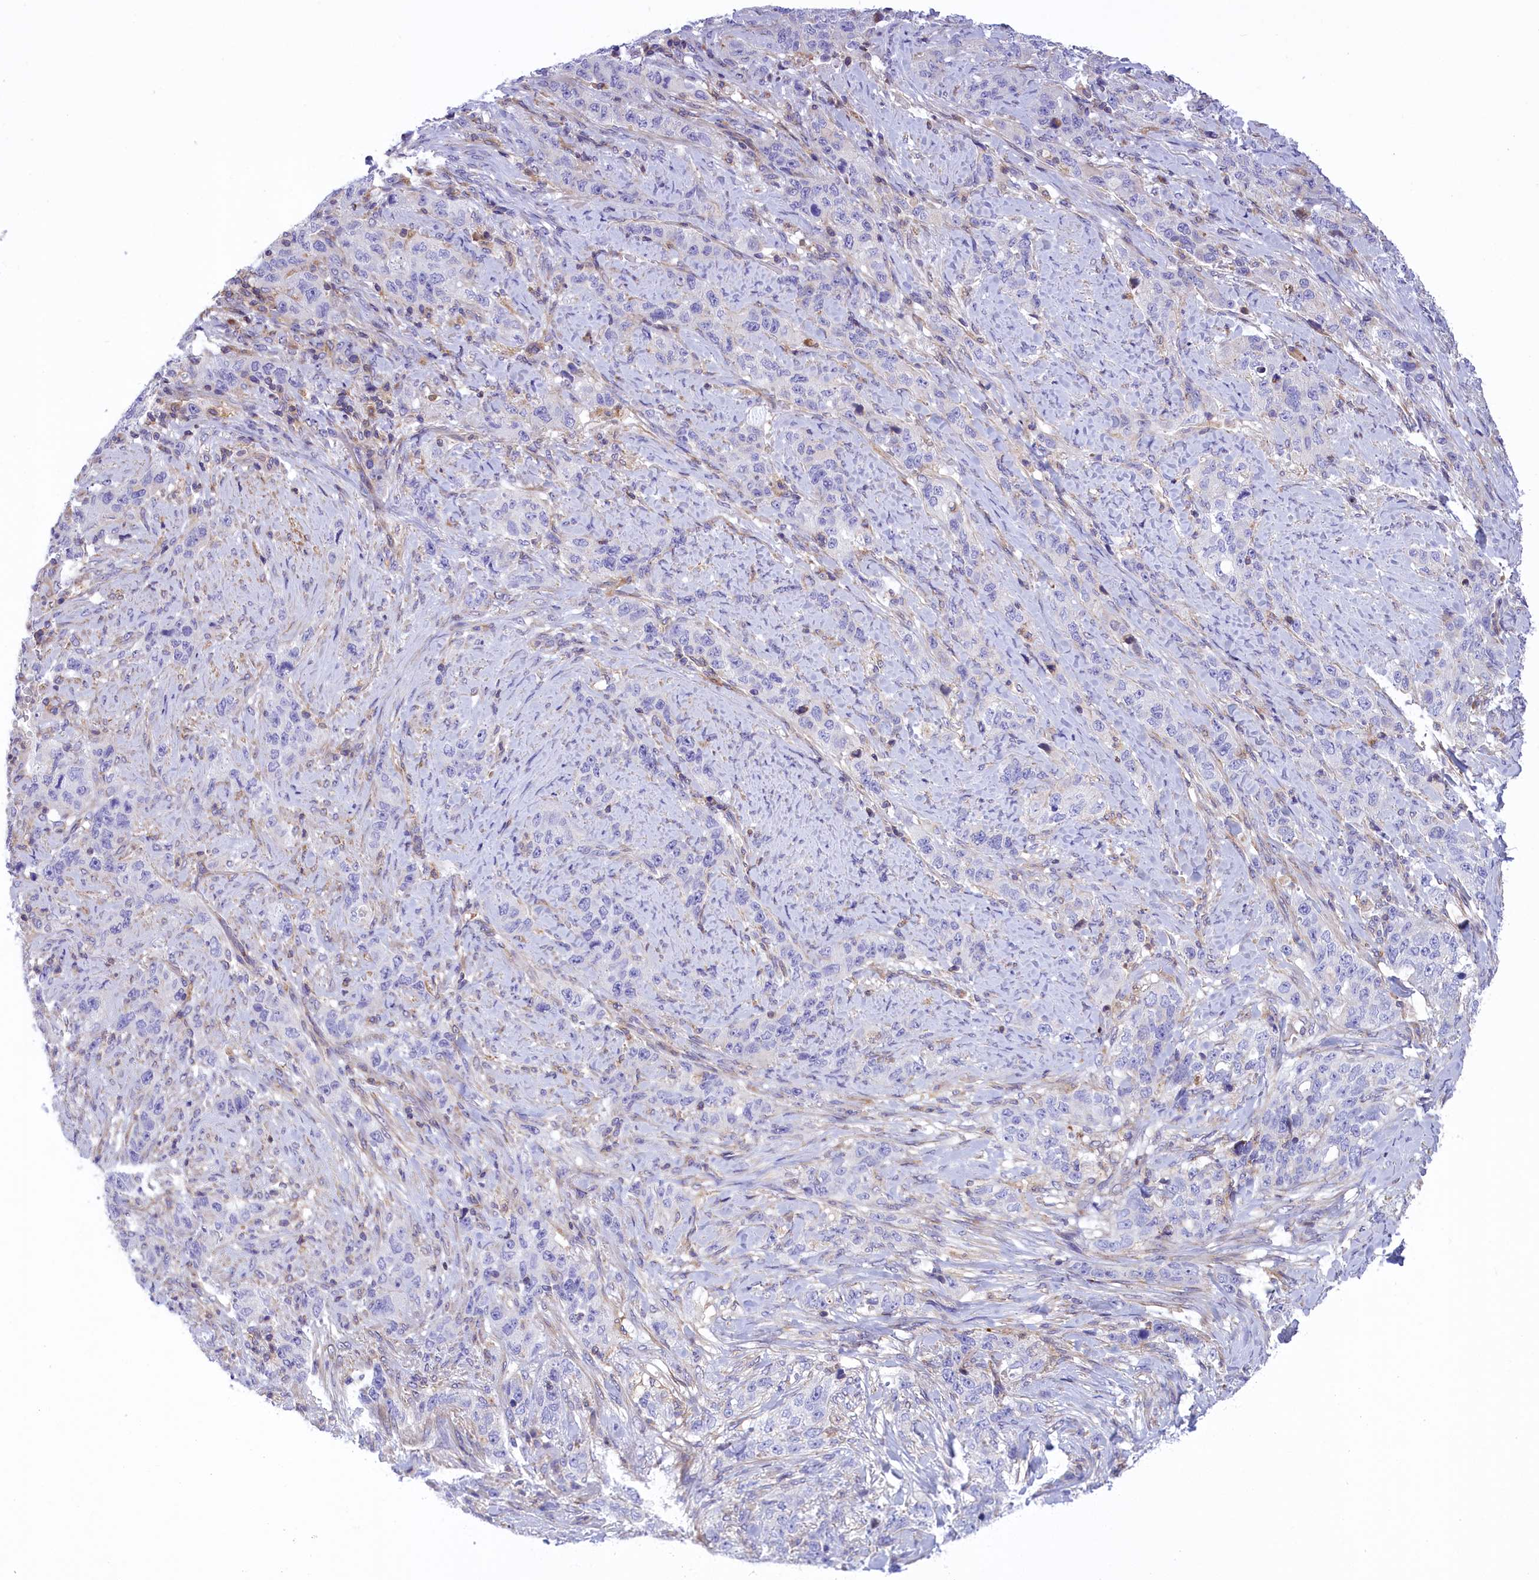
{"staining": {"intensity": "negative", "quantity": "none", "location": "none"}, "tissue": "stomach cancer", "cell_type": "Tumor cells", "image_type": "cancer", "snomed": [{"axis": "morphology", "description": "Adenocarcinoma, NOS"}, {"axis": "topography", "description": "Stomach"}], "caption": "High magnification brightfield microscopy of stomach cancer stained with DAB (3,3'-diaminobenzidine) (brown) and counterstained with hematoxylin (blue): tumor cells show no significant expression.", "gene": "CORO7-PAM16", "patient": {"sex": "male", "age": 48}}